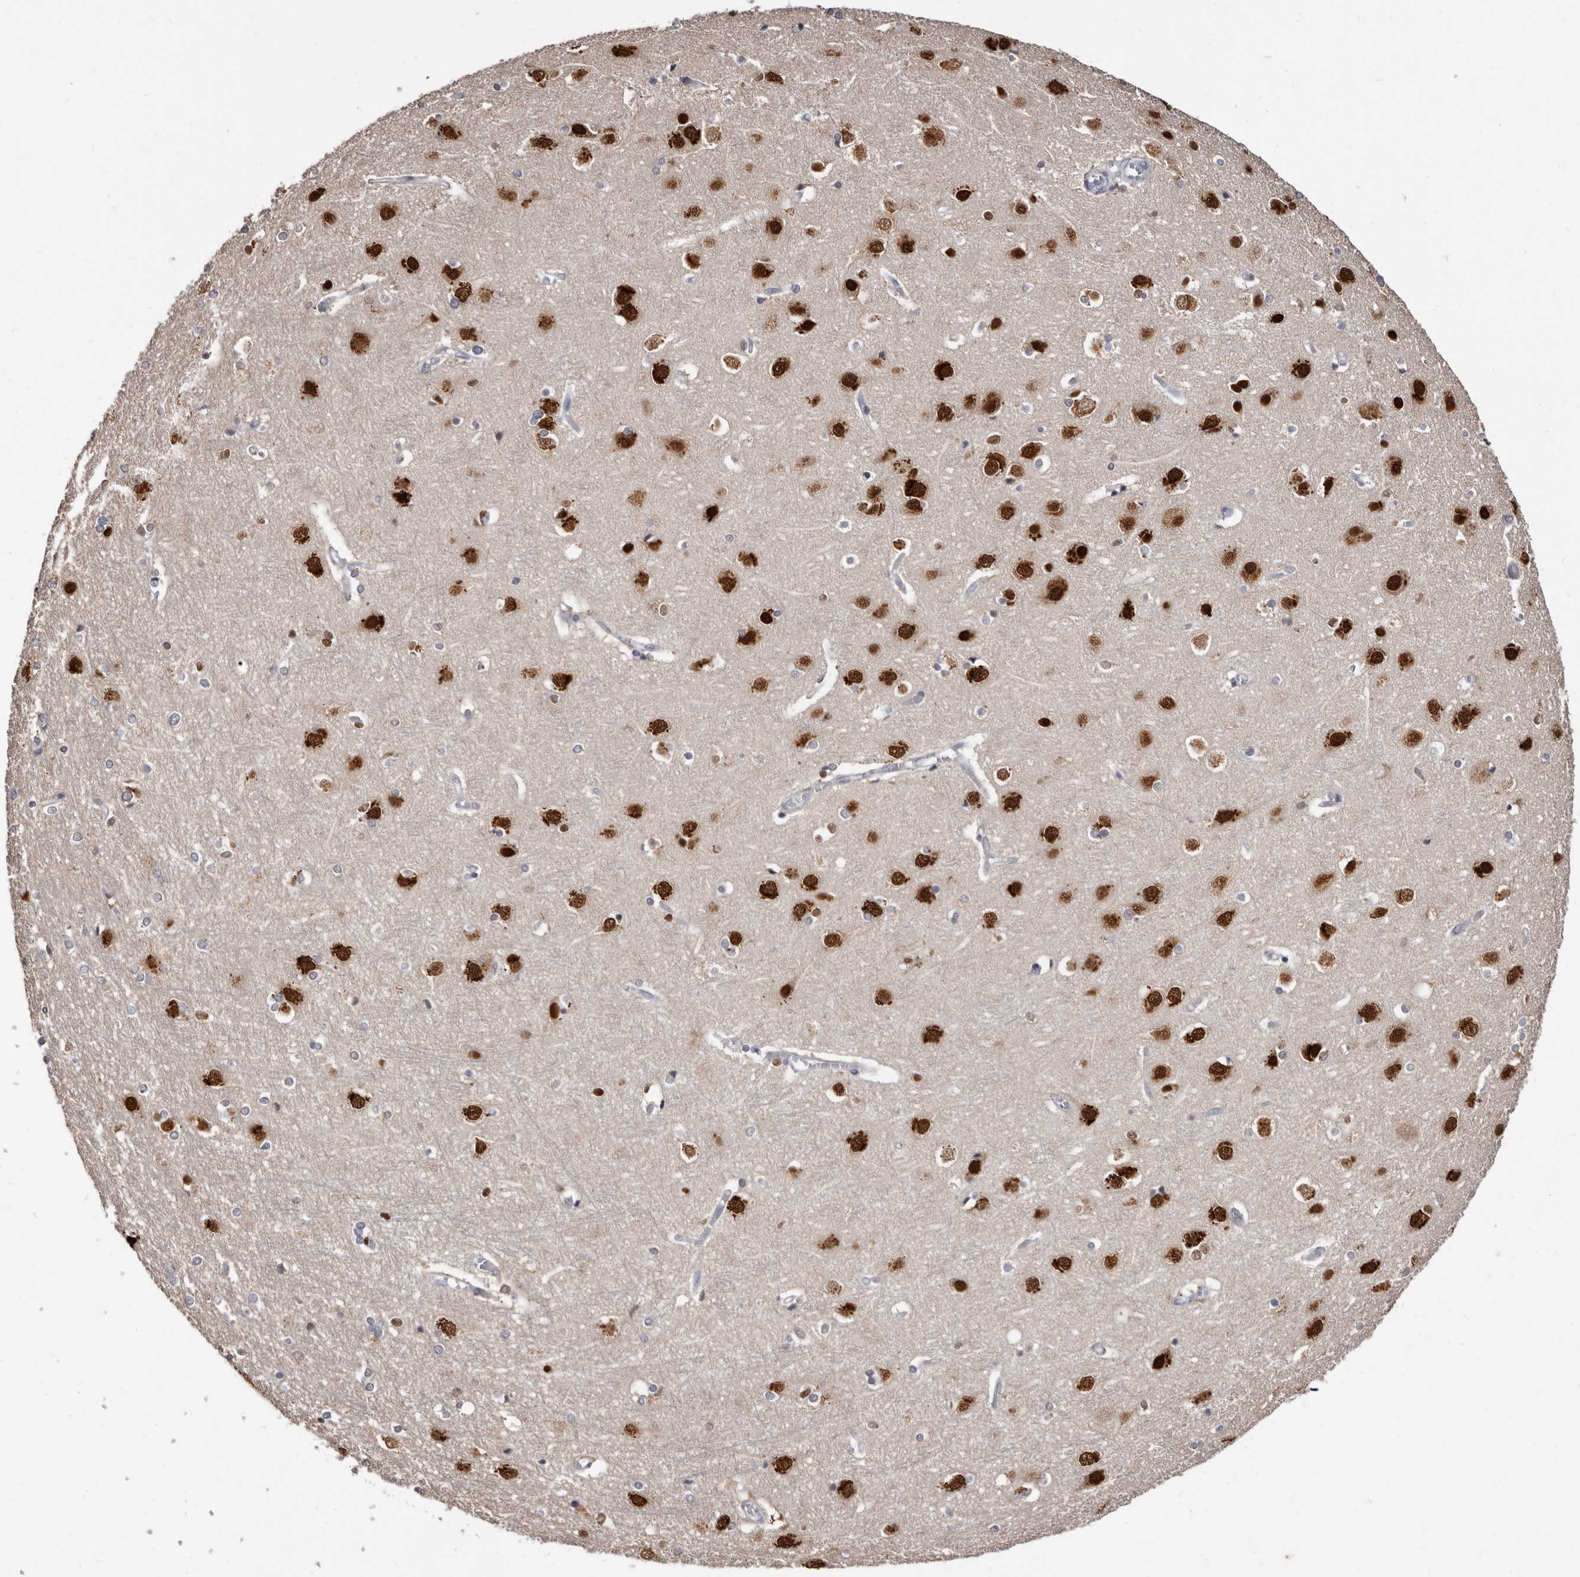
{"staining": {"intensity": "negative", "quantity": "none", "location": "none"}, "tissue": "cerebral cortex", "cell_type": "Endothelial cells", "image_type": "normal", "snomed": [{"axis": "morphology", "description": "Normal tissue, NOS"}, {"axis": "topography", "description": "Cerebral cortex"}], "caption": "This histopathology image is of benign cerebral cortex stained with IHC to label a protein in brown with the nuclei are counter-stained blue. There is no expression in endothelial cells.", "gene": "KHDRBS2", "patient": {"sex": "male", "age": 54}}